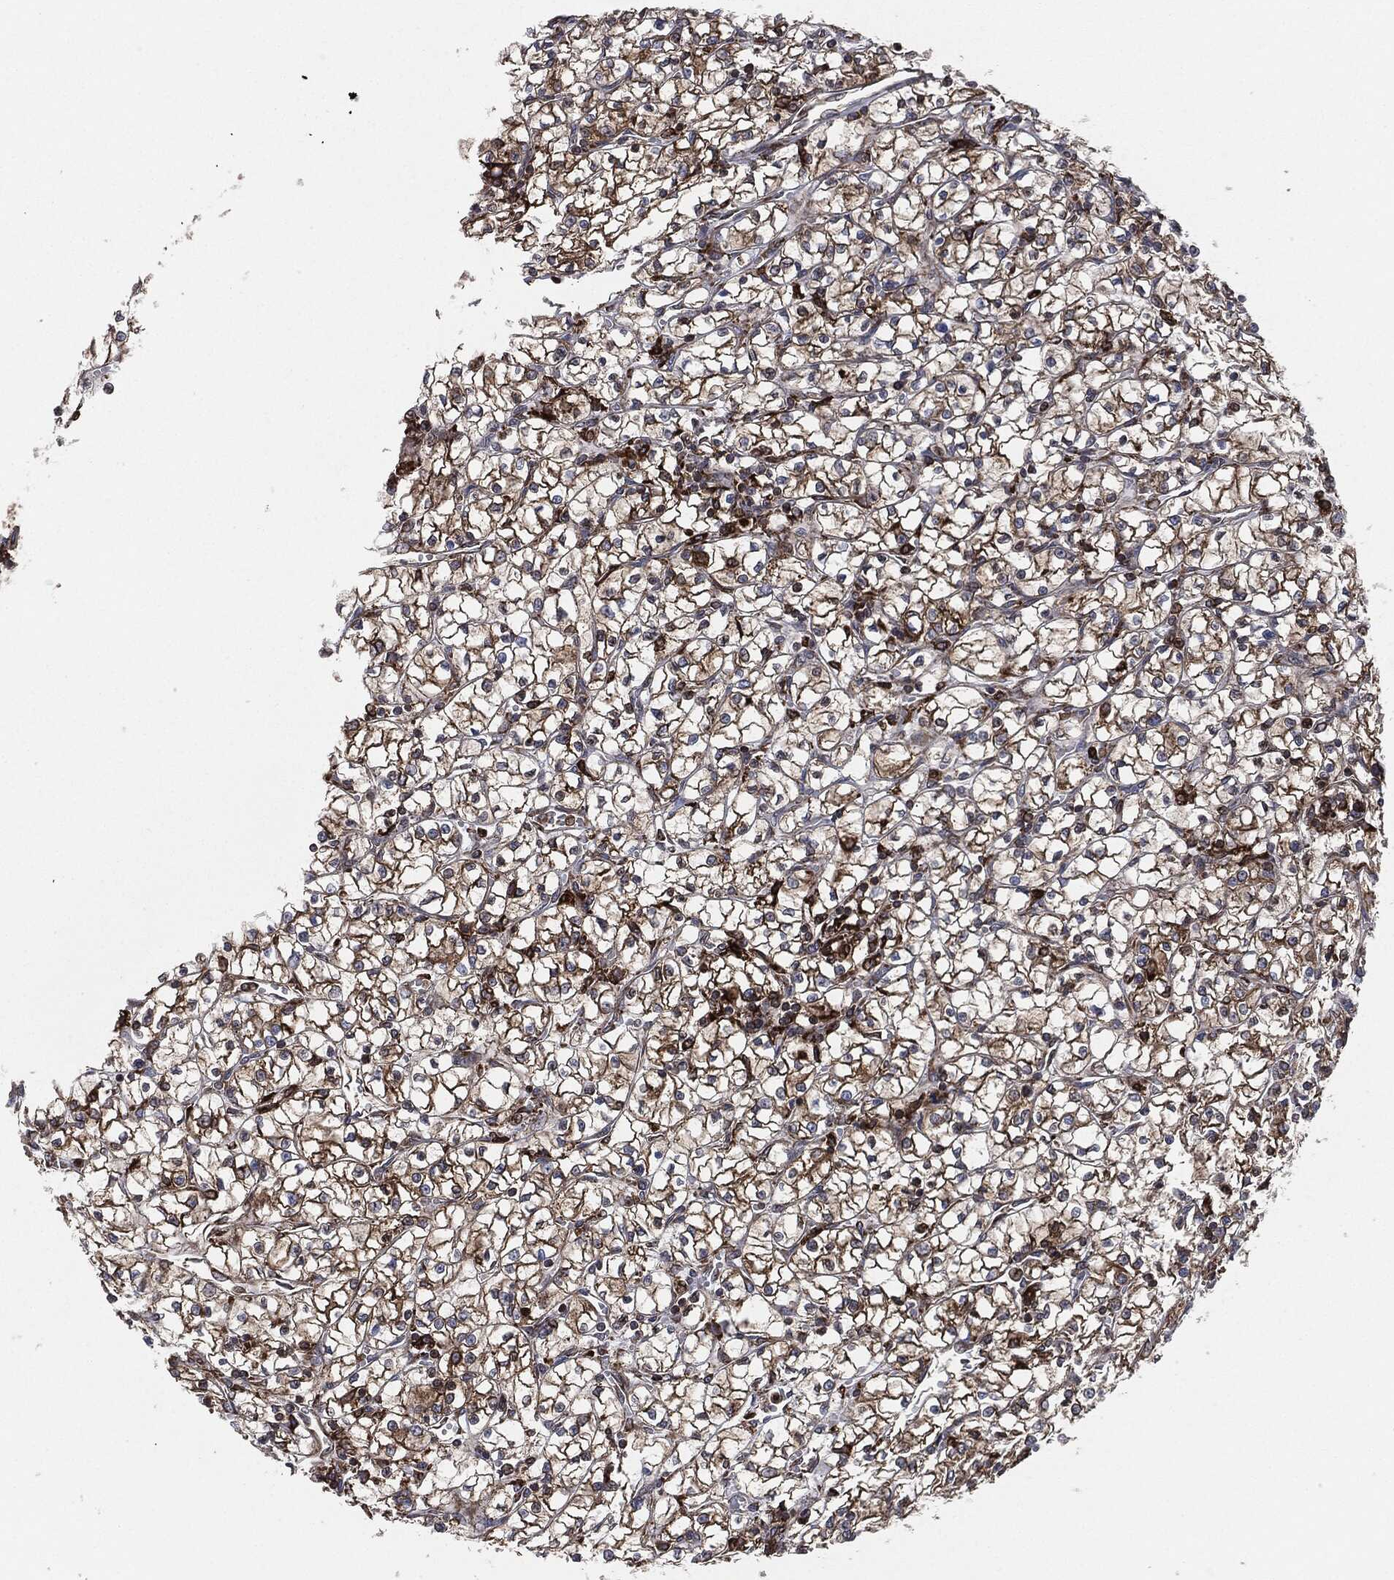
{"staining": {"intensity": "strong", "quantity": "25%-75%", "location": "cytoplasmic/membranous"}, "tissue": "renal cancer", "cell_type": "Tumor cells", "image_type": "cancer", "snomed": [{"axis": "morphology", "description": "Adenocarcinoma, NOS"}, {"axis": "topography", "description": "Kidney"}], "caption": "Immunohistochemical staining of human renal adenocarcinoma reveals high levels of strong cytoplasmic/membranous protein staining in about 25%-75% of tumor cells.", "gene": "CALR", "patient": {"sex": "female", "age": 64}}